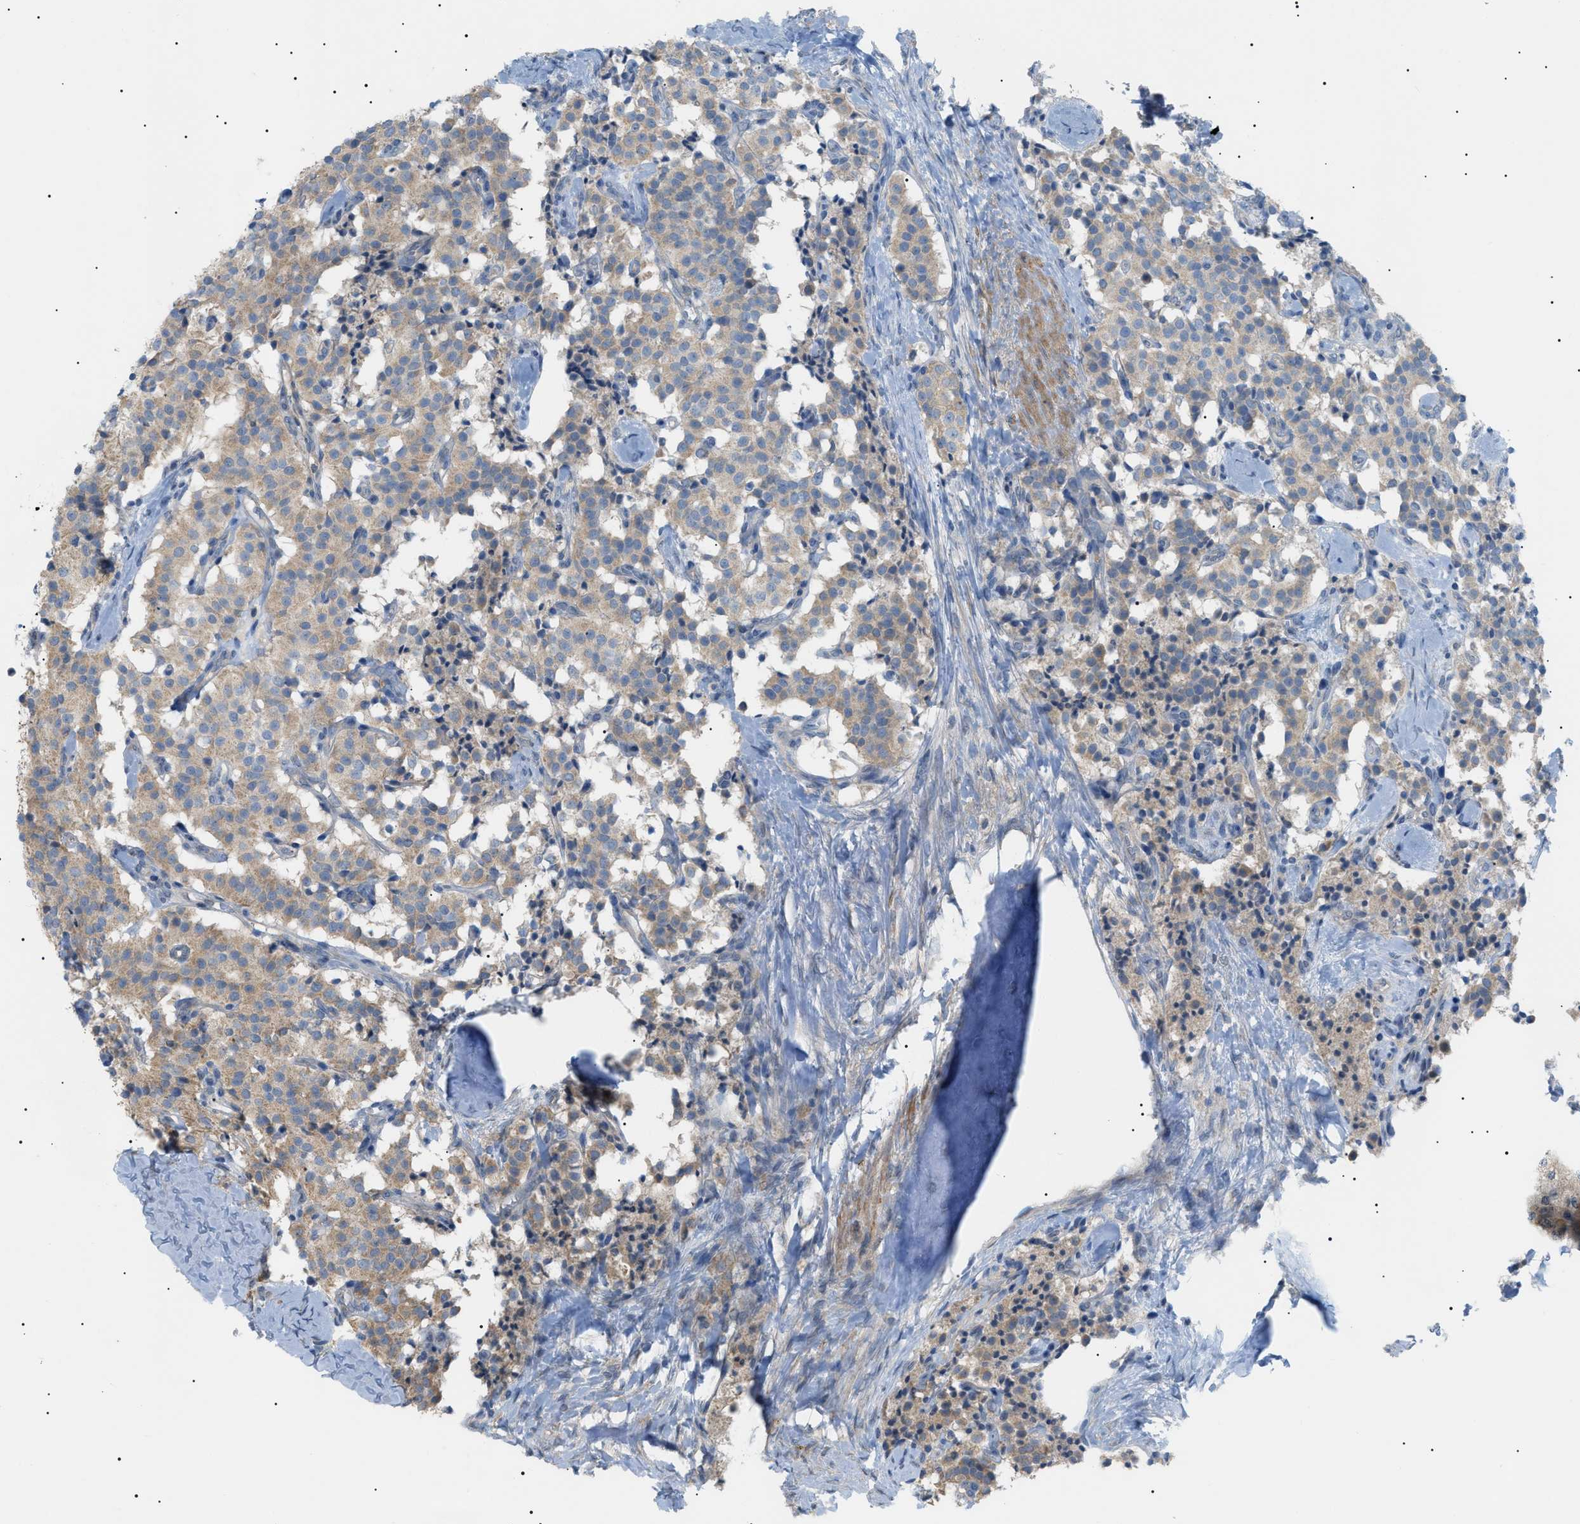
{"staining": {"intensity": "weak", "quantity": ">75%", "location": "cytoplasmic/membranous"}, "tissue": "carcinoid", "cell_type": "Tumor cells", "image_type": "cancer", "snomed": [{"axis": "morphology", "description": "Carcinoid, malignant, NOS"}, {"axis": "topography", "description": "Lung"}], "caption": "Carcinoid stained with DAB IHC demonstrates low levels of weak cytoplasmic/membranous positivity in about >75% of tumor cells.", "gene": "IRS2", "patient": {"sex": "male", "age": 30}}